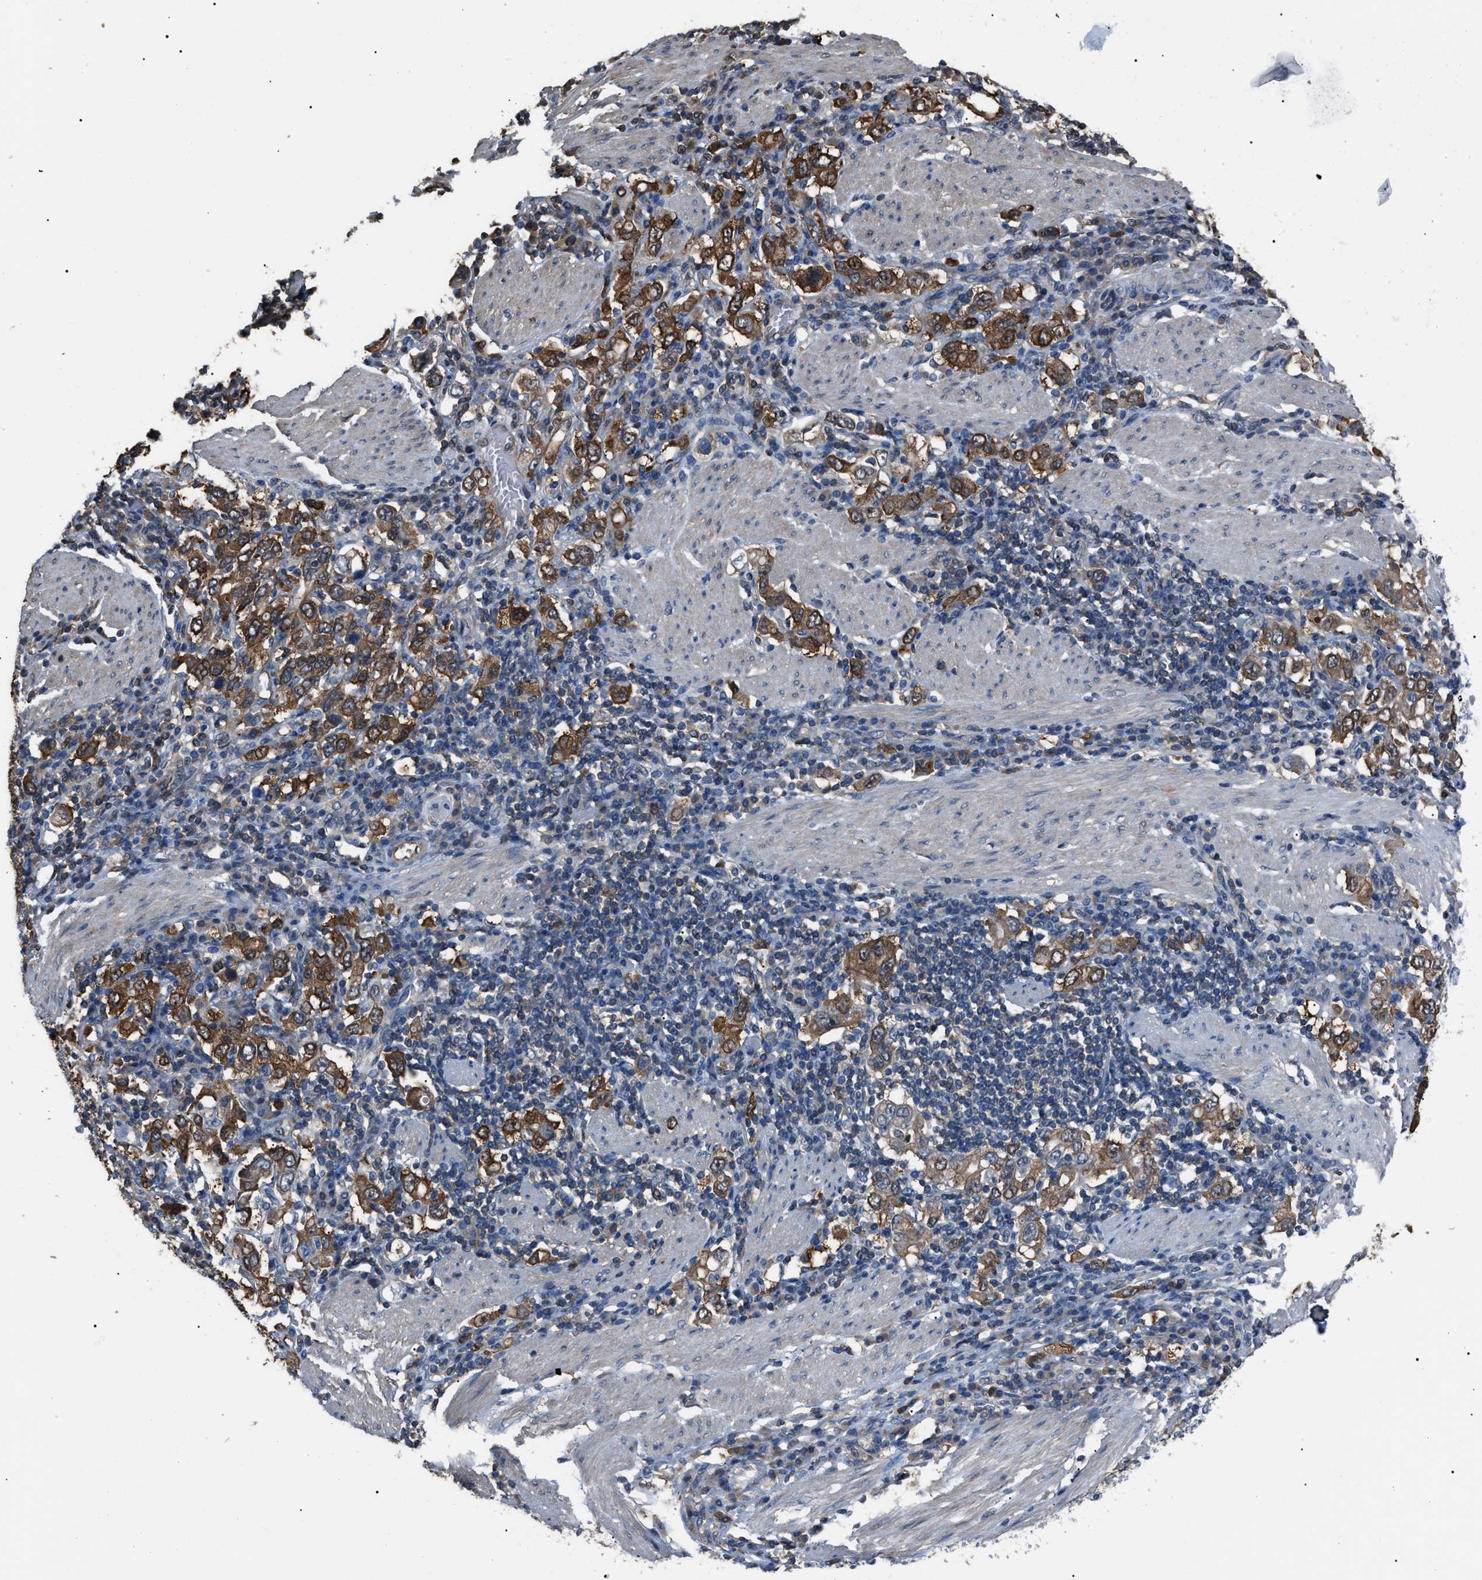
{"staining": {"intensity": "moderate", "quantity": ">75%", "location": "cytoplasmic/membranous"}, "tissue": "stomach cancer", "cell_type": "Tumor cells", "image_type": "cancer", "snomed": [{"axis": "morphology", "description": "Adenocarcinoma, NOS"}, {"axis": "topography", "description": "Stomach, upper"}], "caption": "This is an image of immunohistochemistry (IHC) staining of stomach adenocarcinoma, which shows moderate expression in the cytoplasmic/membranous of tumor cells.", "gene": "PDCD5", "patient": {"sex": "male", "age": 62}}